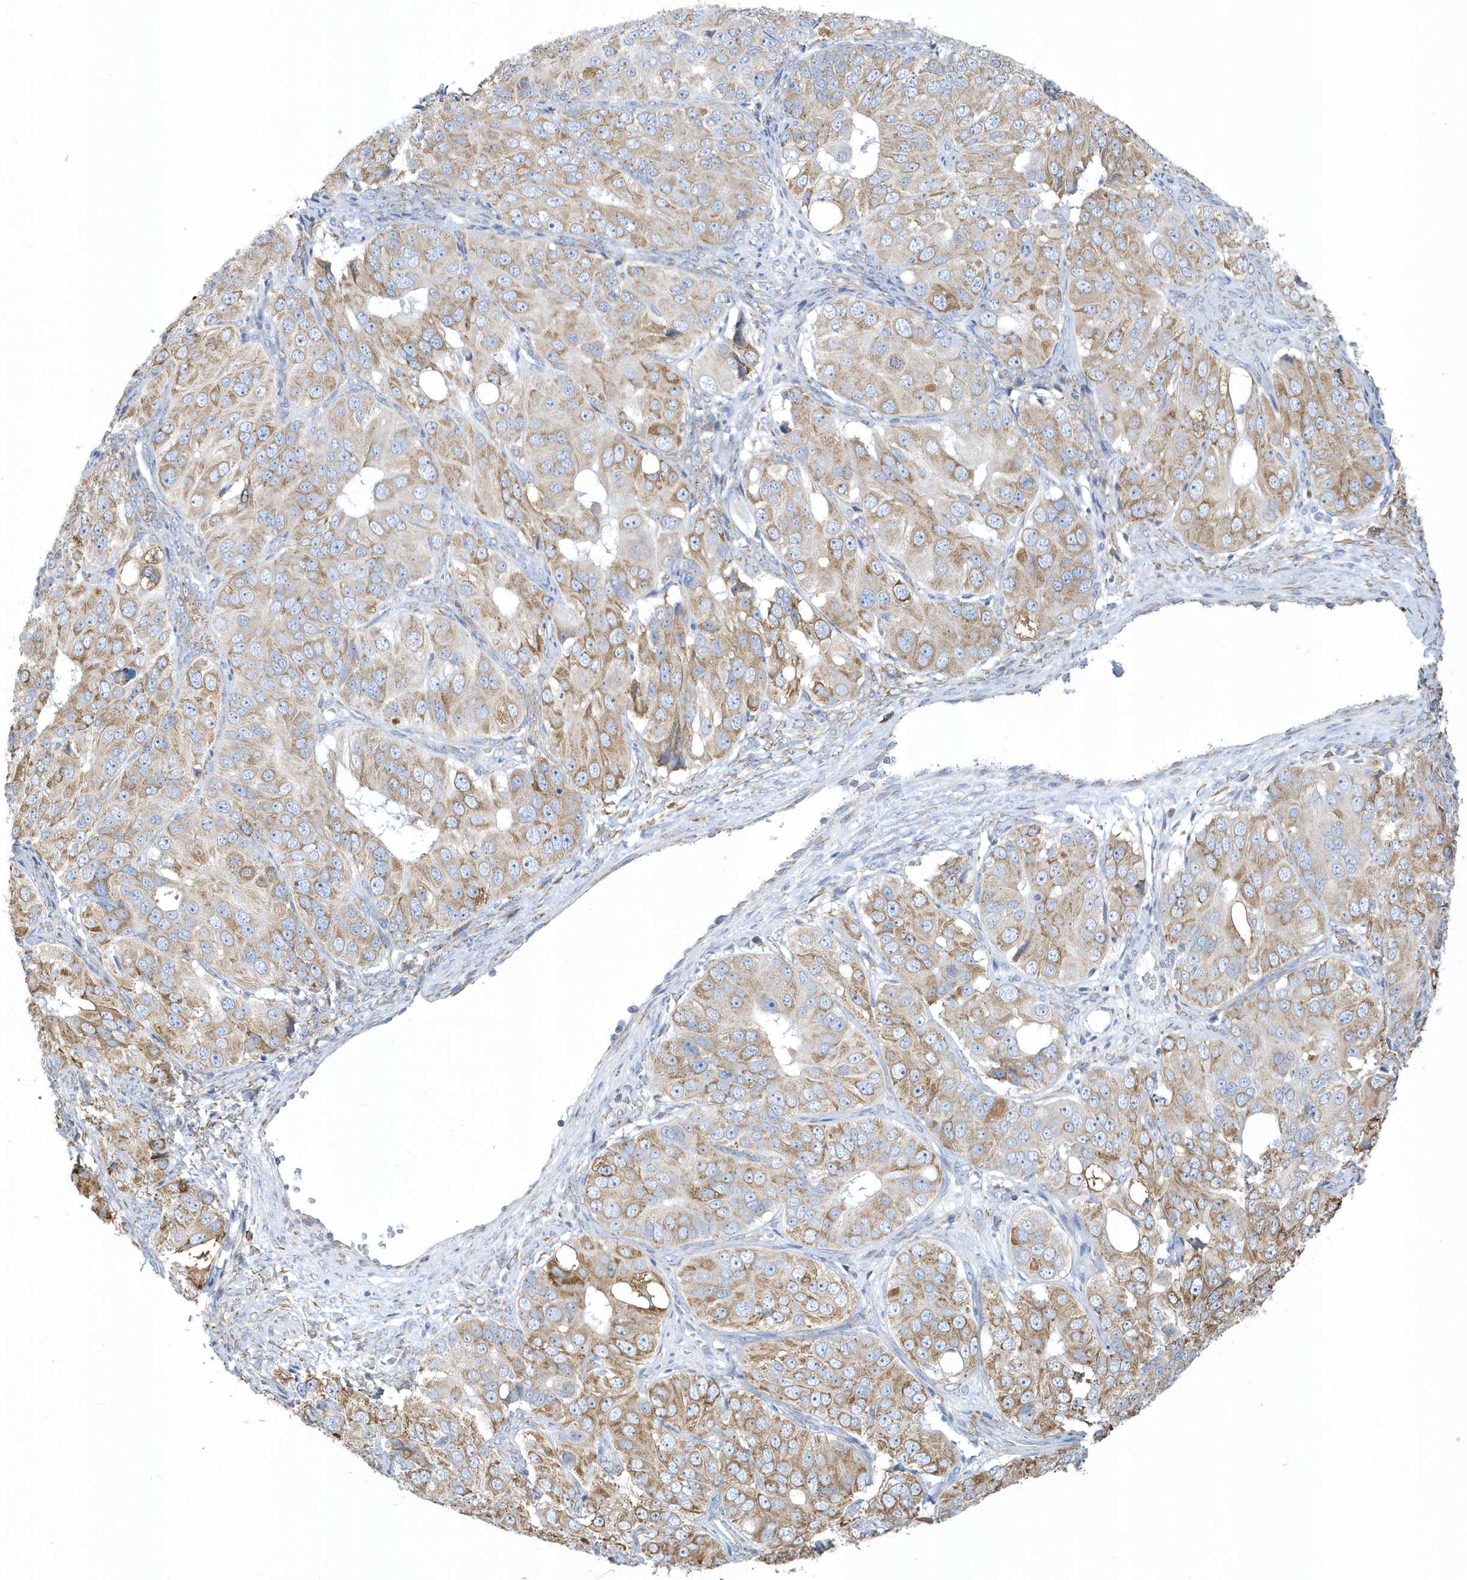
{"staining": {"intensity": "moderate", "quantity": ">75%", "location": "cytoplasmic/membranous"}, "tissue": "ovarian cancer", "cell_type": "Tumor cells", "image_type": "cancer", "snomed": [{"axis": "morphology", "description": "Carcinoma, endometroid"}, {"axis": "topography", "description": "Ovary"}], "caption": "High-magnification brightfield microscopy of ovarian cancer stained with DAB (brown) and counterstained with hematoxylin (blue). tumor cells exhibit moderate cytoplasmic/membranous expression is identified in about>75% of cells.", "gene": "DCAF1", "patient": {"sex": "female", "age": 51}}